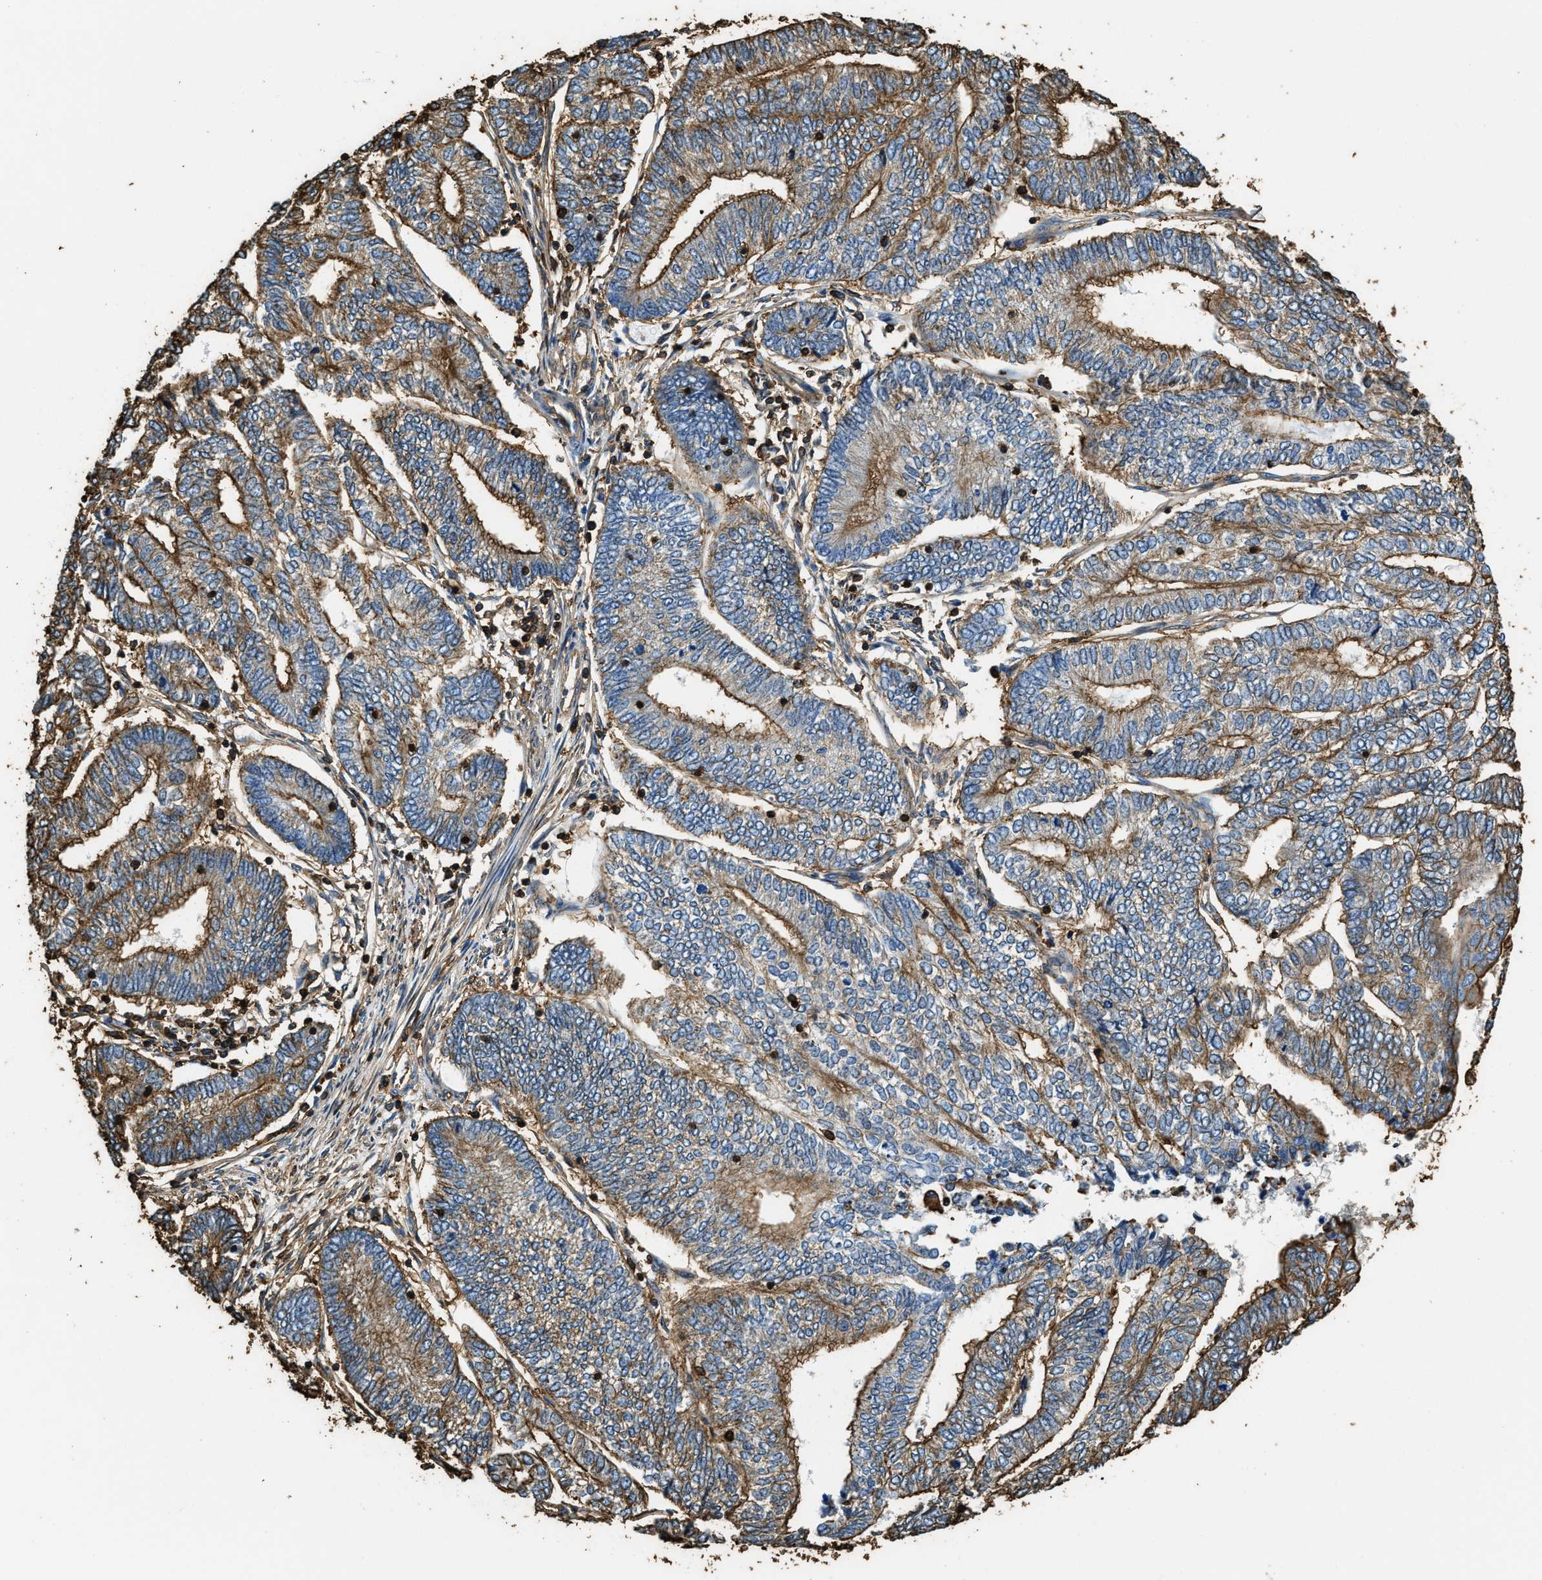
{"staining": {"intensity": "moderate", "quantity": ">75%", "location": "cytoplasmic/membranous"}, "tissue": "endometrial cancer", "cell_type": "Tumor cells", "image_type": "cancer", "snomed": [{"axis": "morphology", "description": "Adenocarcinoma, NOS"}, {"axis": "topography", "description": "Uterus"}, {"axis": "topography", "description": "Endometrium"}], "caption": "Adenocarcinoma (endometrial) stained with a protein marker demonstrates moderate staining in tumor cells.", "gene": "ACCS", "patient": {"sex": "female", "age": 70}}